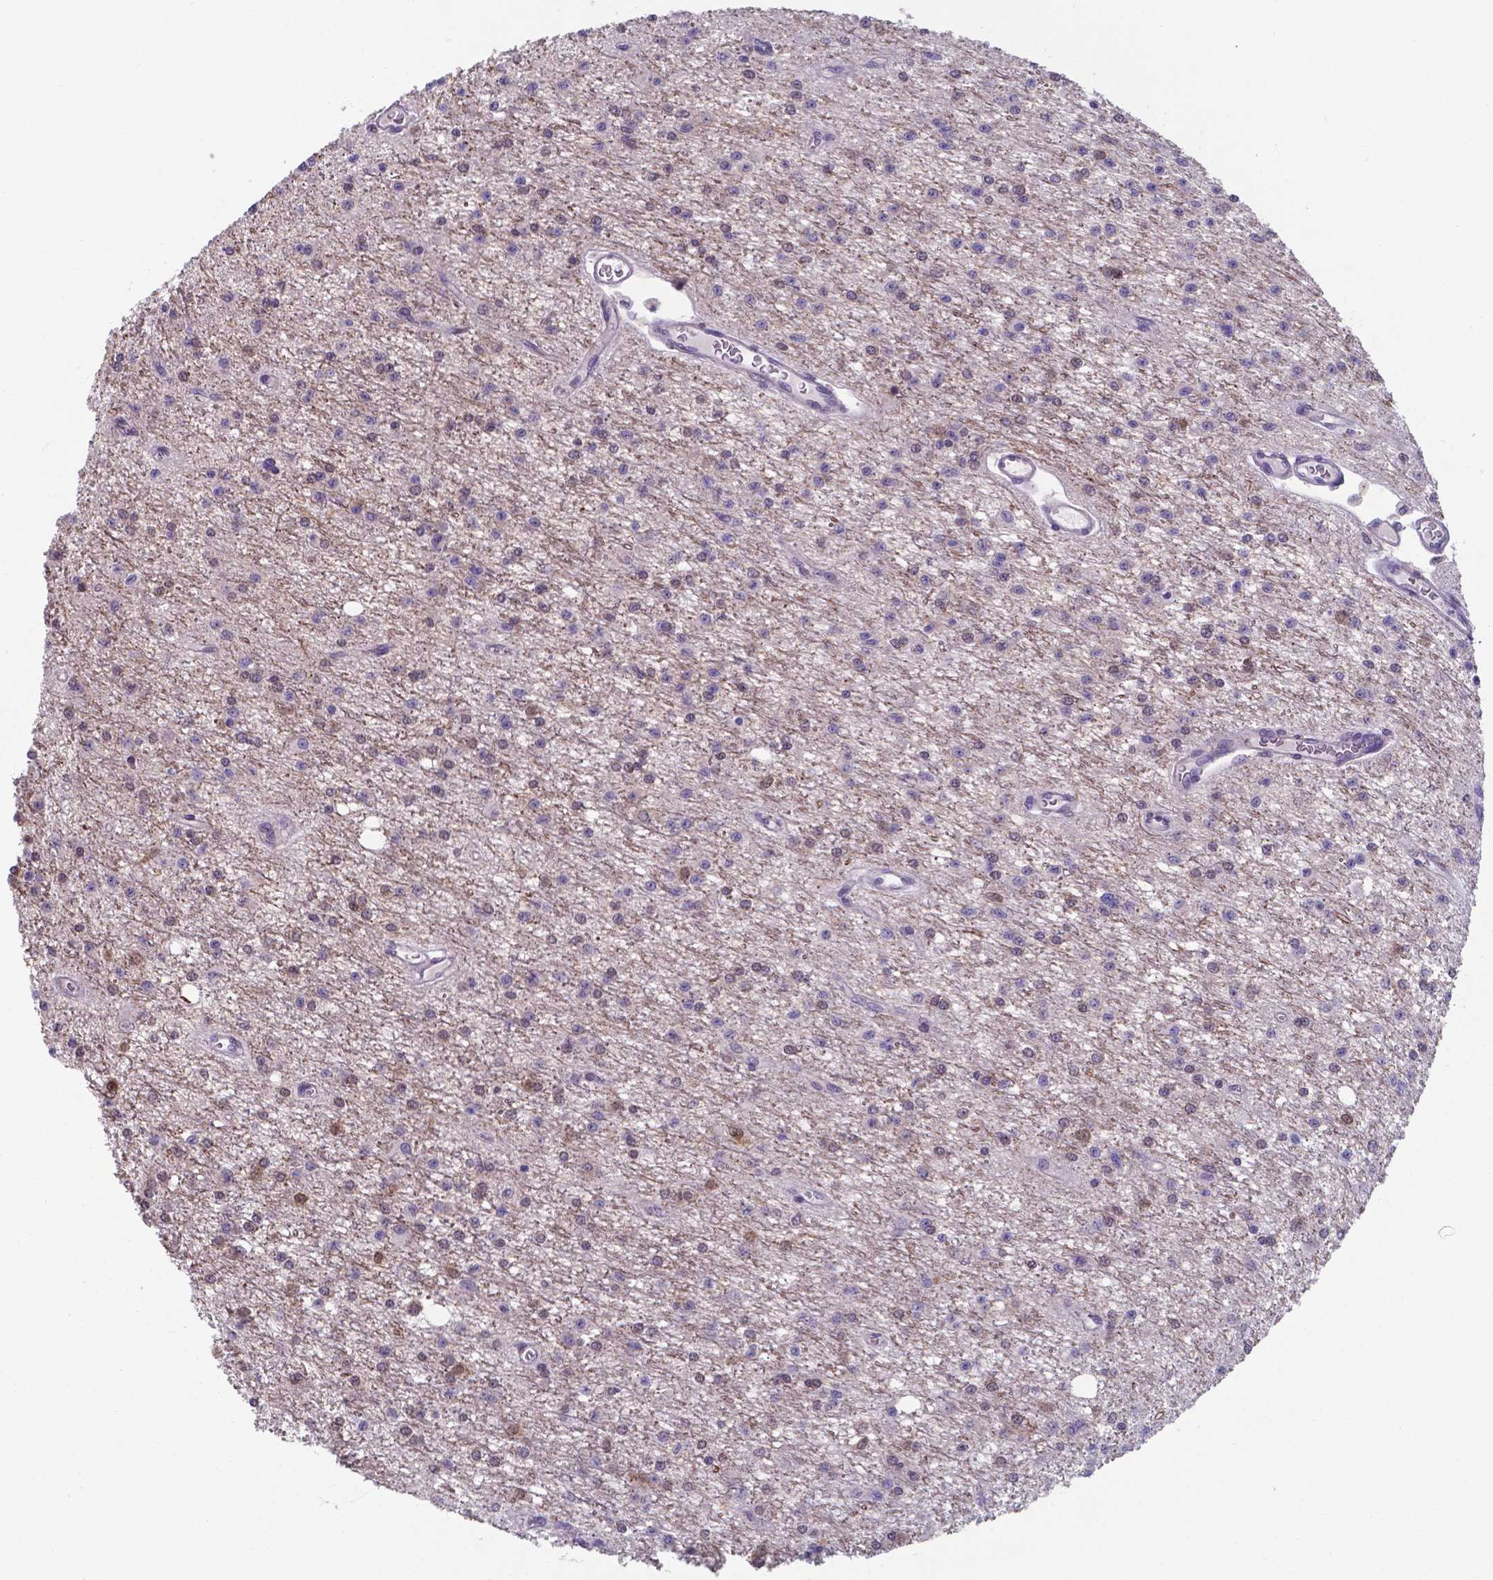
{"staining": {"intensity": "moderate", "quantity": "25%-75%", "location": "nuclear"}, "tissue": "glioma", "cell_type": "Tumor cells", "image_type": "cancer", "snomed": [{"axis": "morphology", "description": "Glioma, malignant, Low grade"}, {"axis": "topography", "description": "Brain"}], "caption": "IHC (DAB) staining of glioma demonstrates moderate nuclear protein staining in about 25%-75% of tumor cells.", "gene": "UBE2E2", "patient": {"sex": "female", "age": 45}}